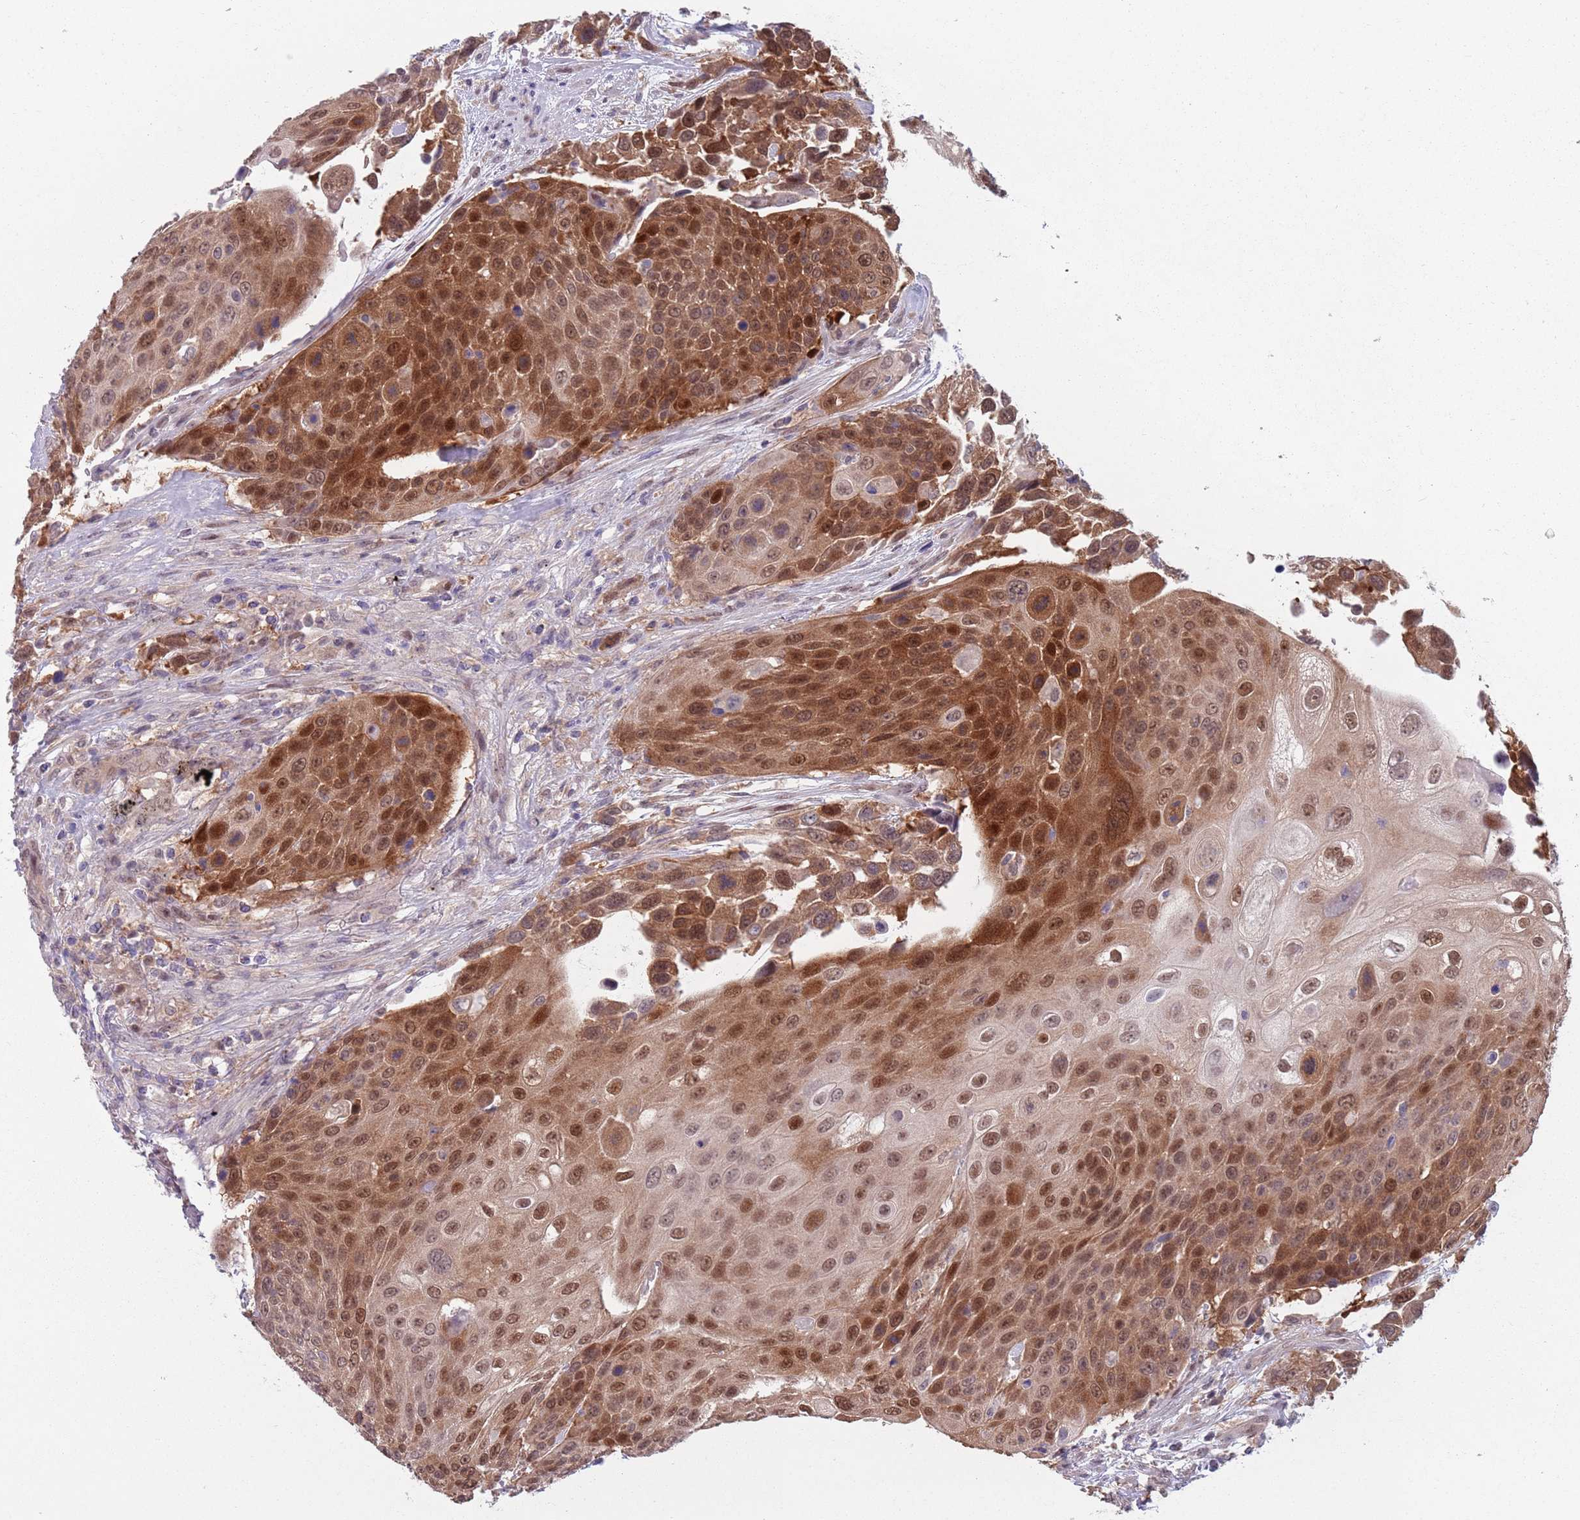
{"staining": {"intensity": "moderate", "quantity": ">75%", "location": "cytoplasmic/membranous,nuclear"}, "tissue": "urothelial cancer", "cell_type": "Tumor cells", "image_type": "cancer", "snomed": [{"axis": "morphology", "description": "Urothelial carcinoma, High grade"}, {"axis": "topography", "description": "Urinary bladder"}], "caption": "Moderate cytoplasmic/membranous and nuclear protein expression is seen in about >75% of tumor cells in urothelial cancer.", "gene": "CLNS1A", "patient": {"sex": "female", "age": 70}}